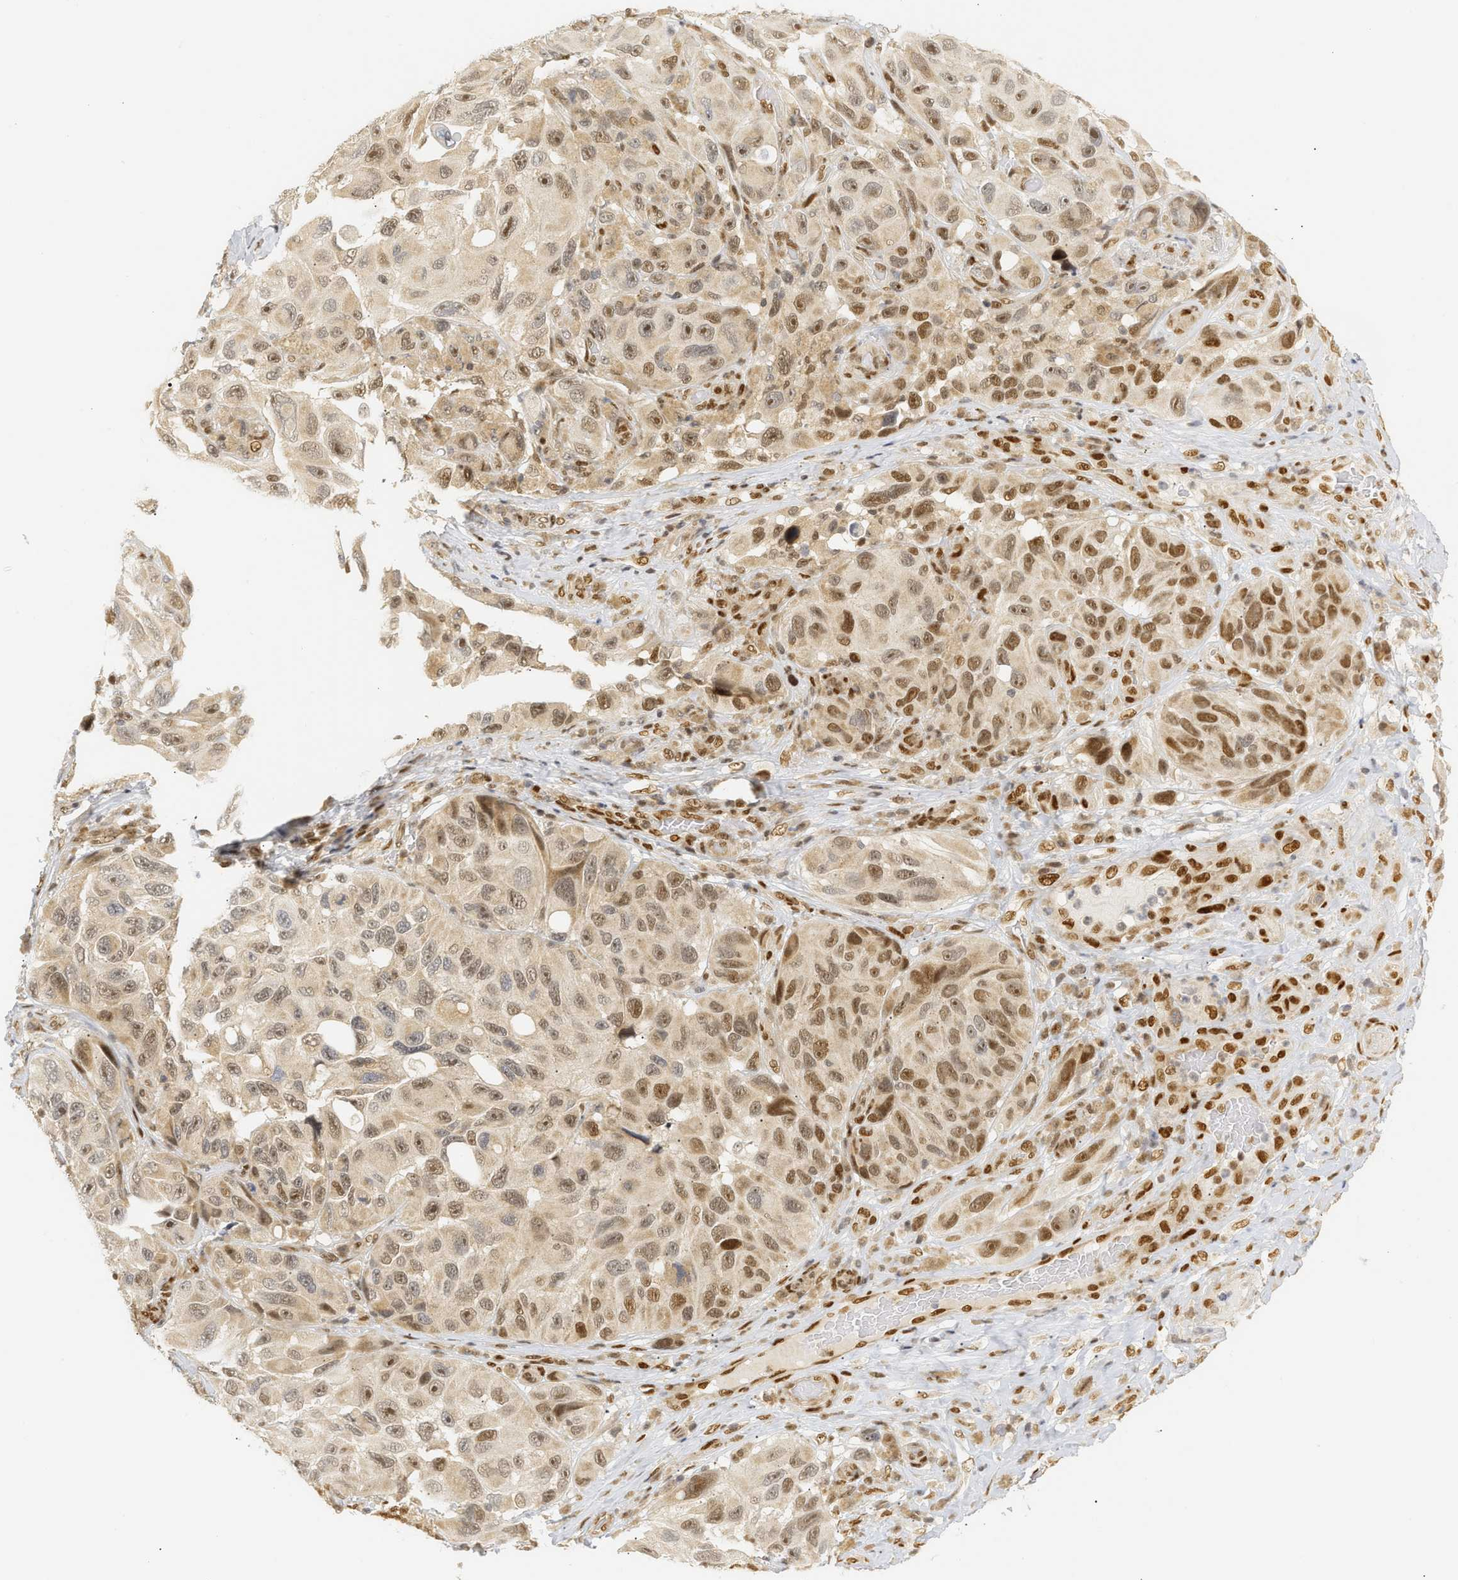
{"staining": {"intensity": "moderate", "quantity": ">75%", "location": "nuclear"}, "tissue": "melanoma", "cell_type": "Tumor cells", "image_type": "cancer", "snomed": [{"axis": "morphology", "description": "Malignant melanoma, NOS"}, {"axis": "topography", "description": "Skin"}], "caption": "A brown stain highlights moderate nuclear staining of a protein in human melanoma tumor cells. Nuclei are stained in blue.", "gene": "SSBP2", "patient": {"sex": "female", "age": 73}}